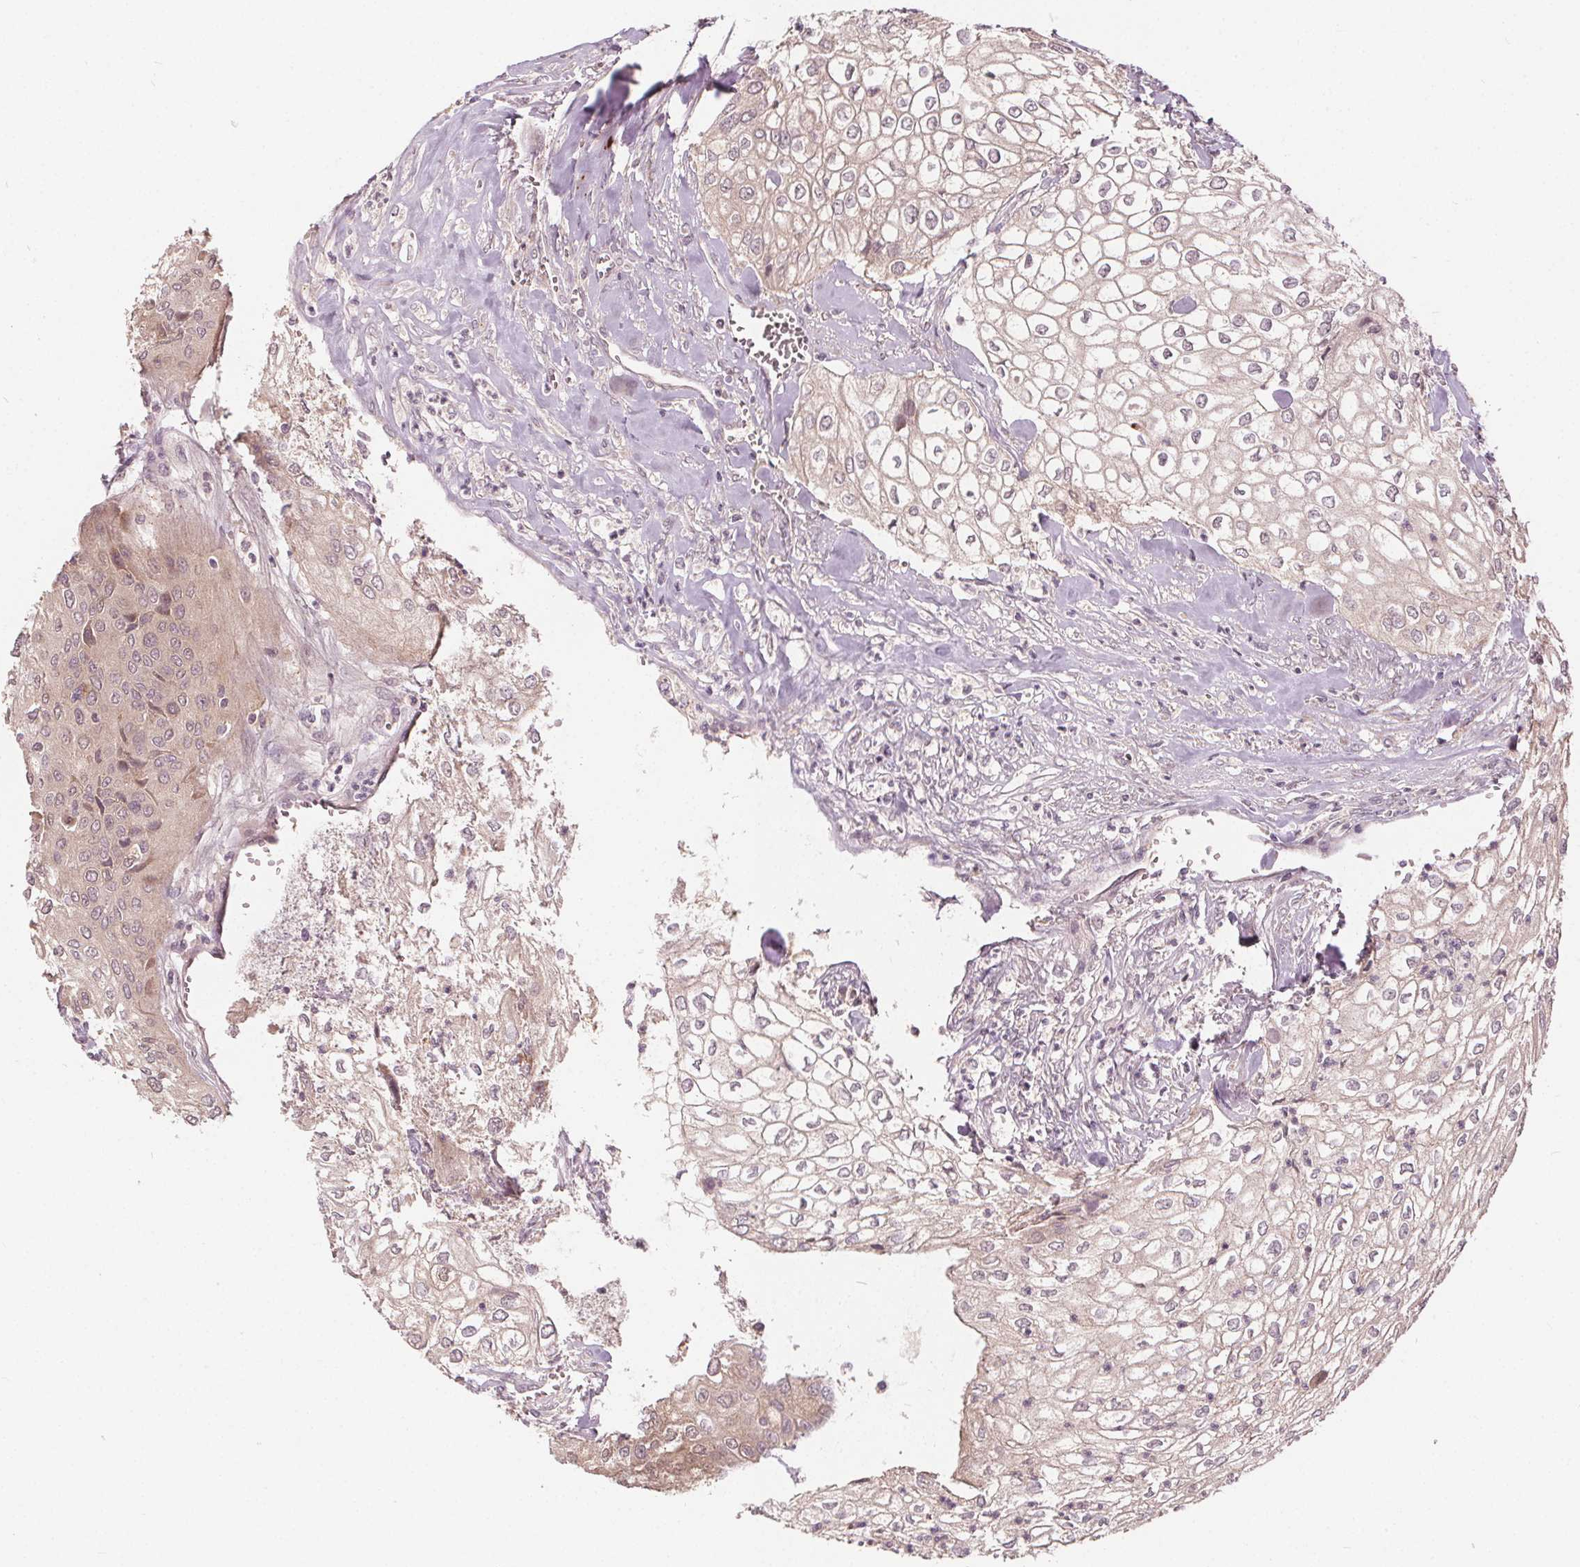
{"staining": {"intensity": "weak", "quantity": "25%-75%", "location": "cytoplasmic/membranous"}, "tissue": "urothelial cancer", "cell_type": "Tumor cells", "image_type": "cancer", "snomed": [{"axis": "morphology", "description": "Urothelial carcinoma, High grade"}, {"axis": "topography", "description": "Urinary bladder"}], "caption": "Immunohistochemistry staining of urothelial carcinoma (high-grade), which displays low levels of weak cytoplasmic/membranous expression in approximately 25%-75% of tumor cells indicating weak cytoplasmic/membranous protein expression. The staining was performed using DAB (brown) for protein detection and nuclei were counterstained in hematoxylin (blue).", "gene": "IPO13", "patient": {"sex": "male", "age": 62}}